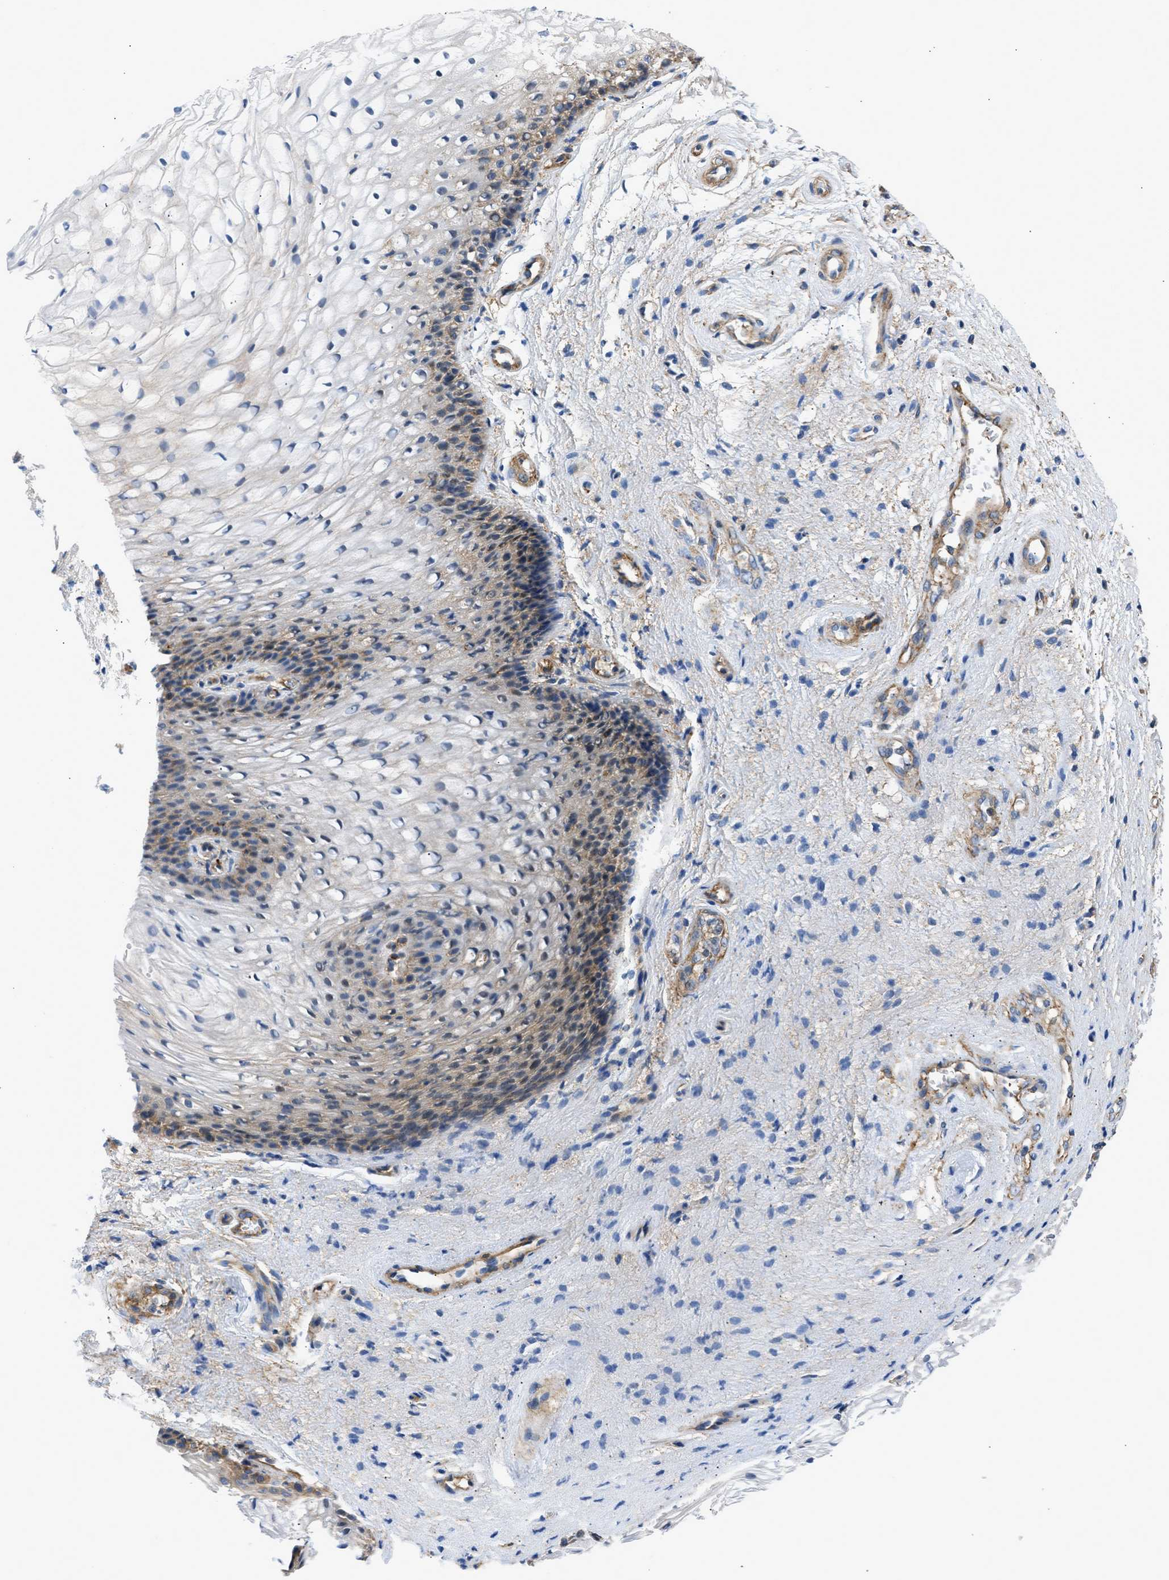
{"staining": {"intensity": "moderate", "quantity": "<25%", "location": "cytoplasmic/membranous"}, "tissue": "vagina", "cell_type": "Squamous epithelial cells", "image_type": "normal", "snomed": [{"axis": "morphology", "description": "Normal tissue, NOS"}, {"axis": "topography", "description": "Vagina"}], "caption": "Squamous epithelial cells exhibit low levels of moderate cytoplasmic/membranous staining in about <25% of cells in benign vagina.", "gene": "SEPTIN2", "patient": {"sex": "female", "age": 34}}